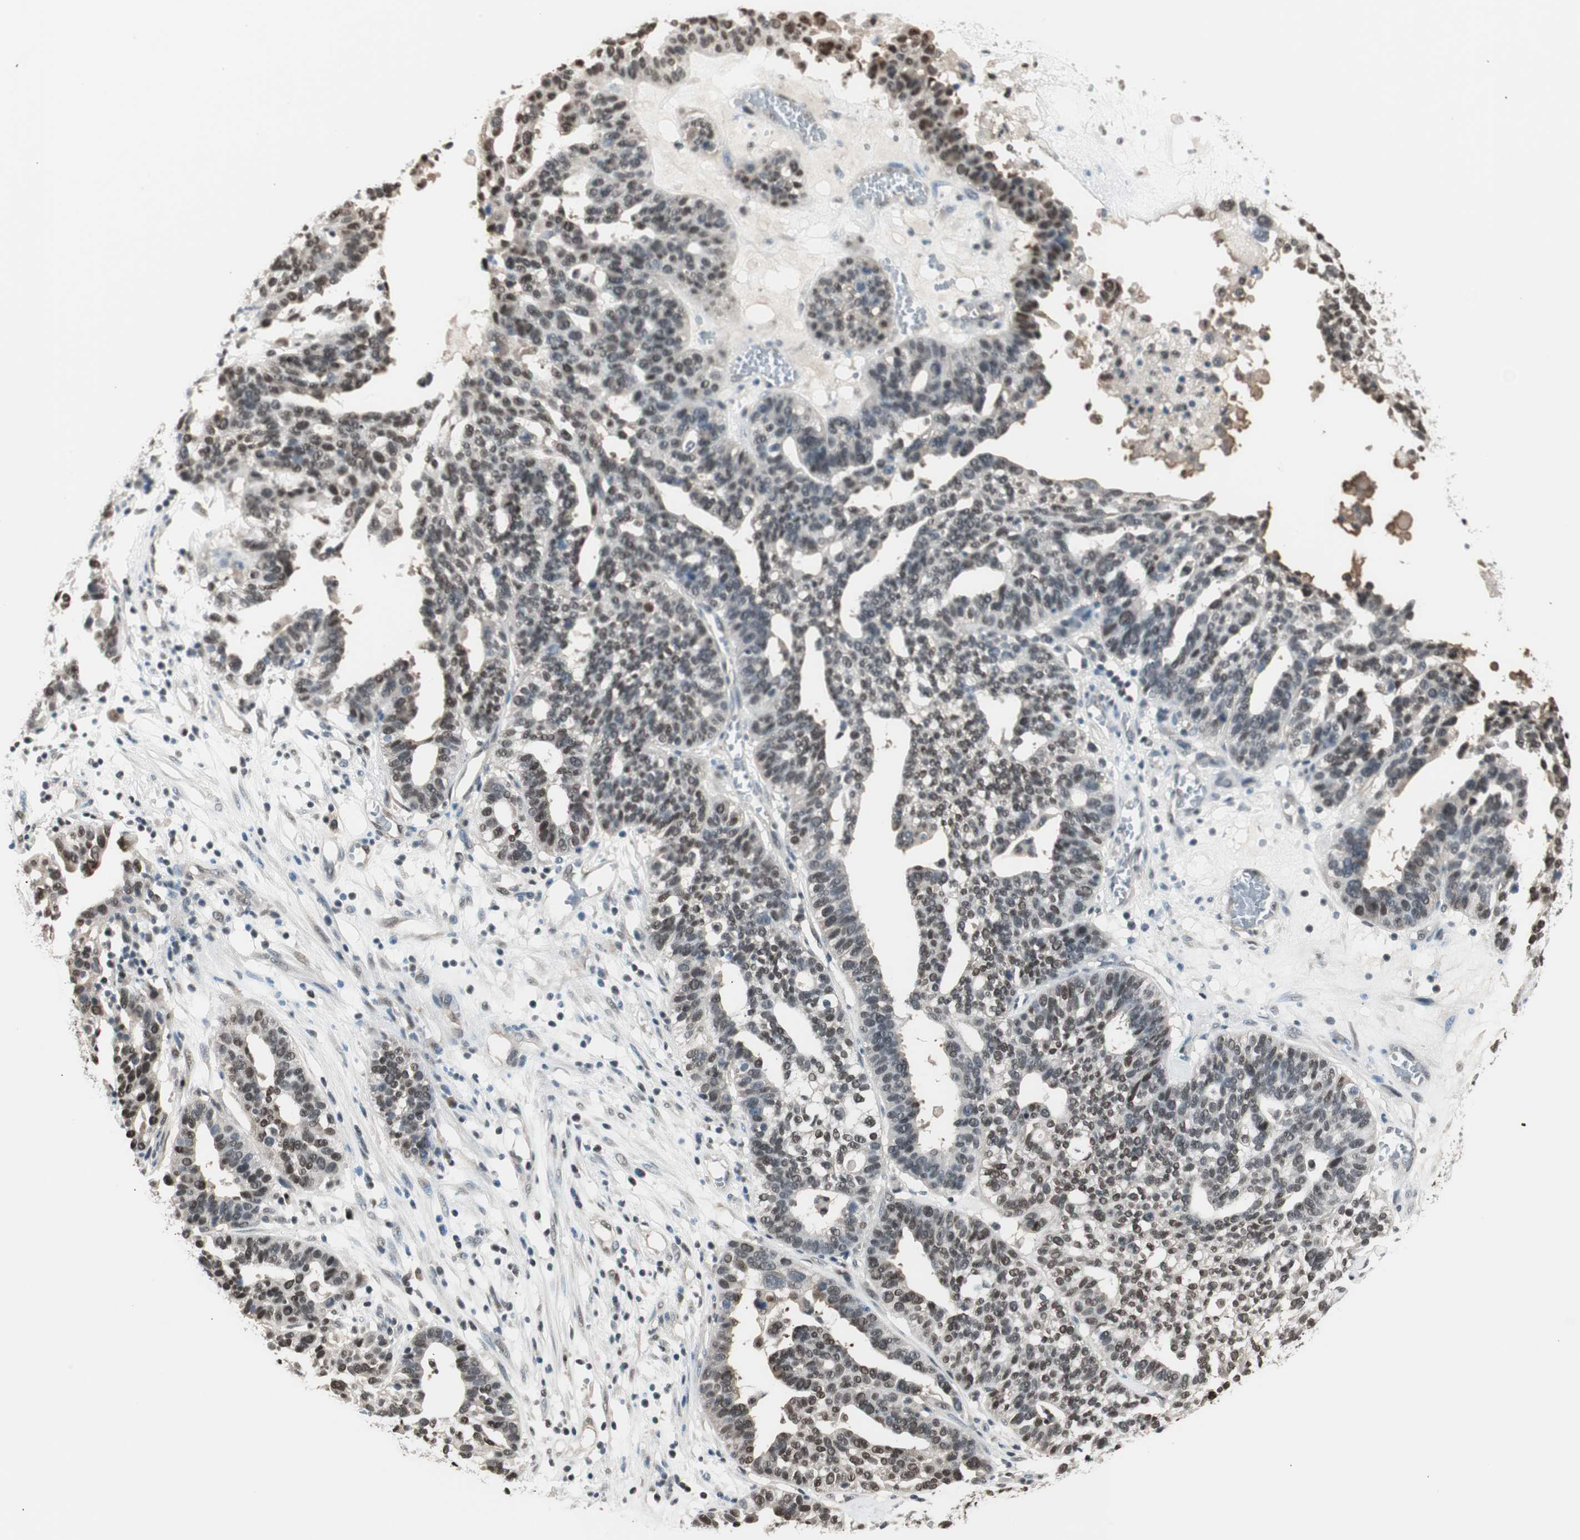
{"staining": {"intensity": "moderate", "quantity": "25%-75%", "location": "nuclear"}, "tissue": "ovarian cancer", "cell_type": "Tumor cells", "image_type": "cancer", "snomed": [{"axis": "morphology", "description": "Cystadenocarcinoma, serous, NOS"}, {"axis": "topography", "description": "Ovary"}], "caption": "Moderate nuclear expression is identified in approximately 25%-75% of tumor cells in ovarian cancer (serous cystadenocarcinoma).", "gene": "LONP2", "patient": {"sex": "female", "age": 59}}